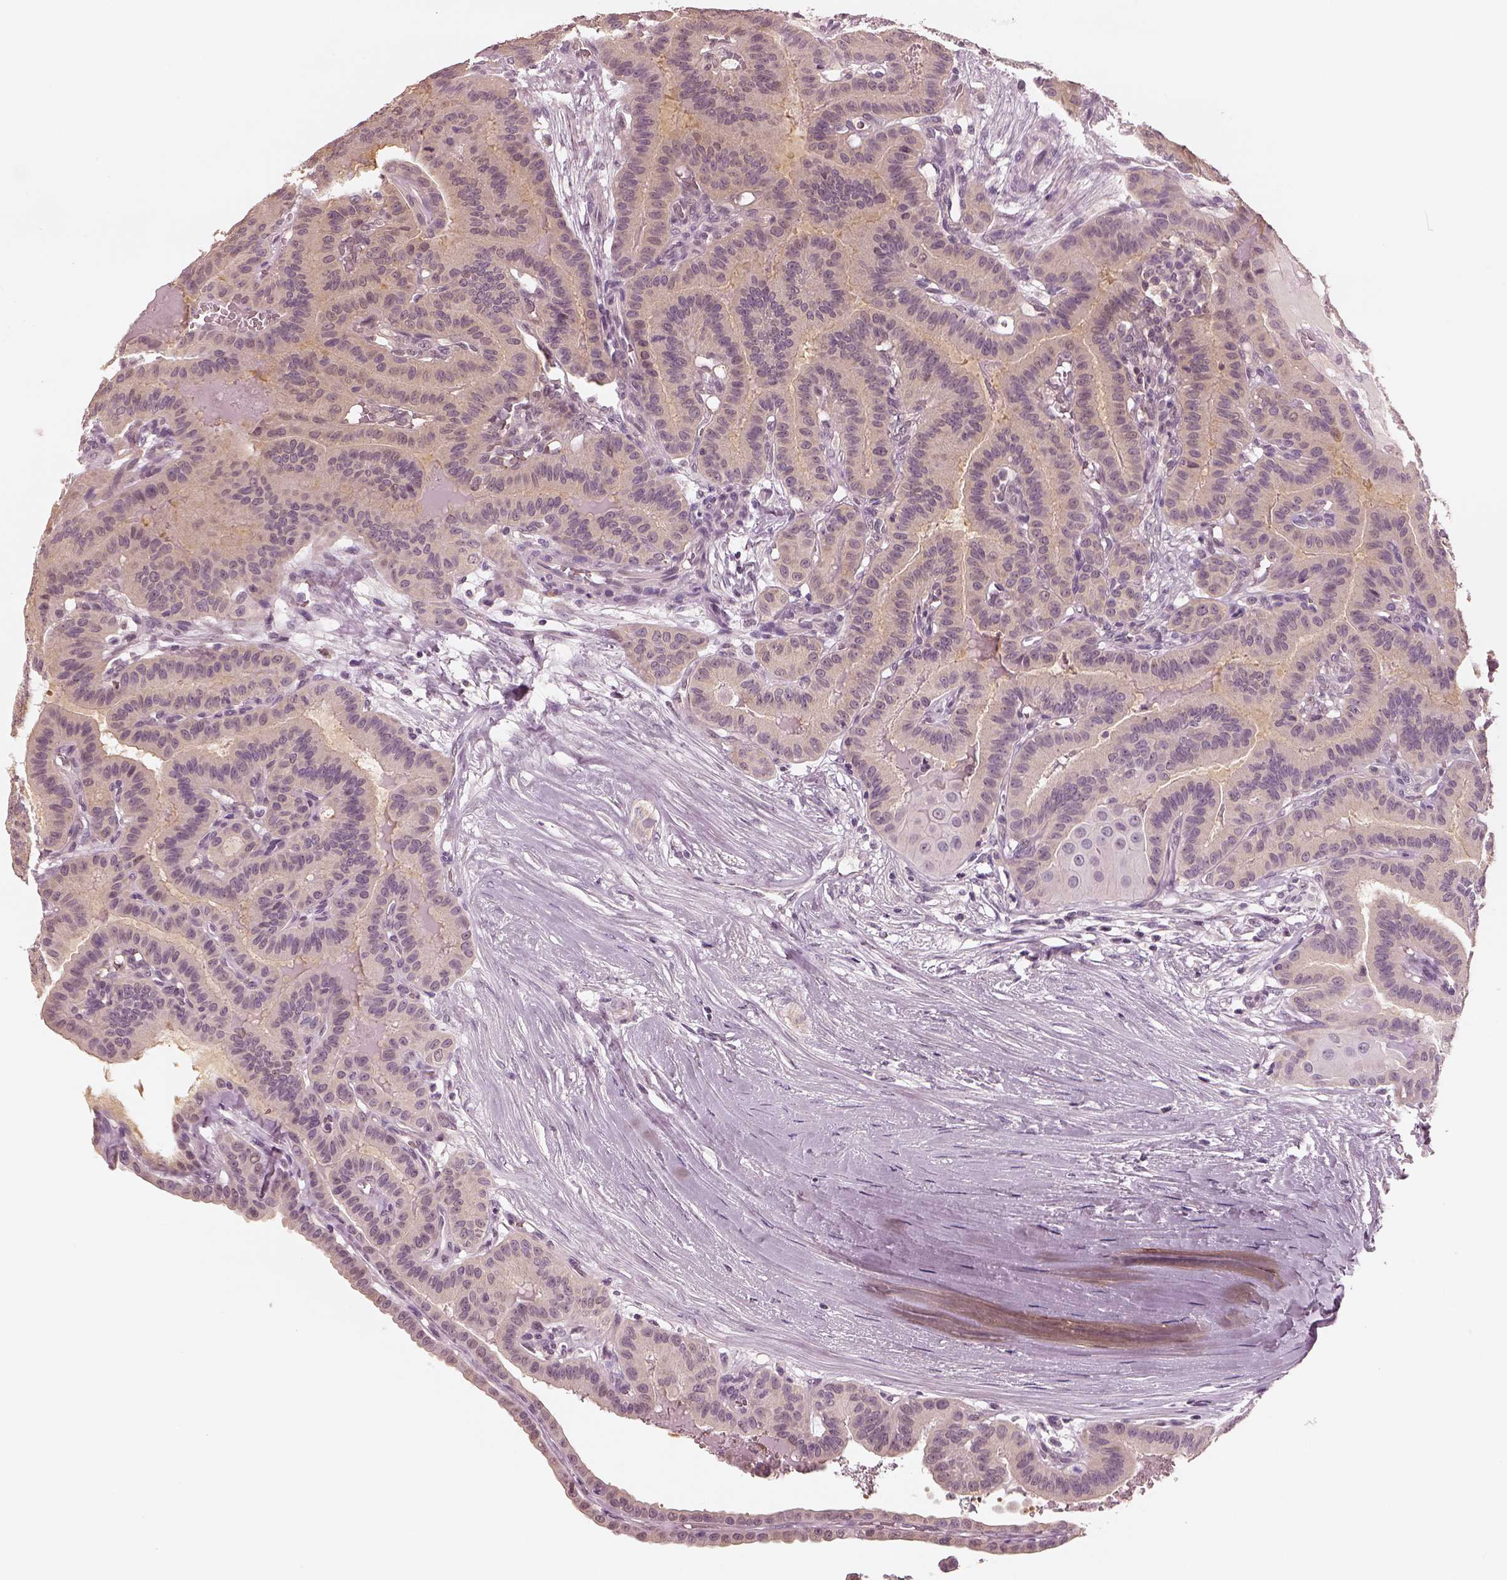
{"staining": {"intensity": "weak", "quantity": ">75%", "location": "cytoplasmic/membranous"}, "tissue": "thyroid cancer", "cell_type": "Tumor cells", "image_type": "cancer", "snomed": [{"axis": "morphology", "description": "Papillary adenocarcinoma, NOS"}, {"axis": "topography", "description": "Thyroid gland"}], "caption": "Immunohistochemistry micrograph of neoplastic tissue: thyroid papillary adenocarcinoma stained using immunohistochemistry displays low levels of weak protein expression localized specifically in the cytoplasmic/membranous of tumor cells, appearing as a cytoplasmic/membranous brown color.", "gene": "EGR4", "patient": {"sex": "male", "age": 87}}